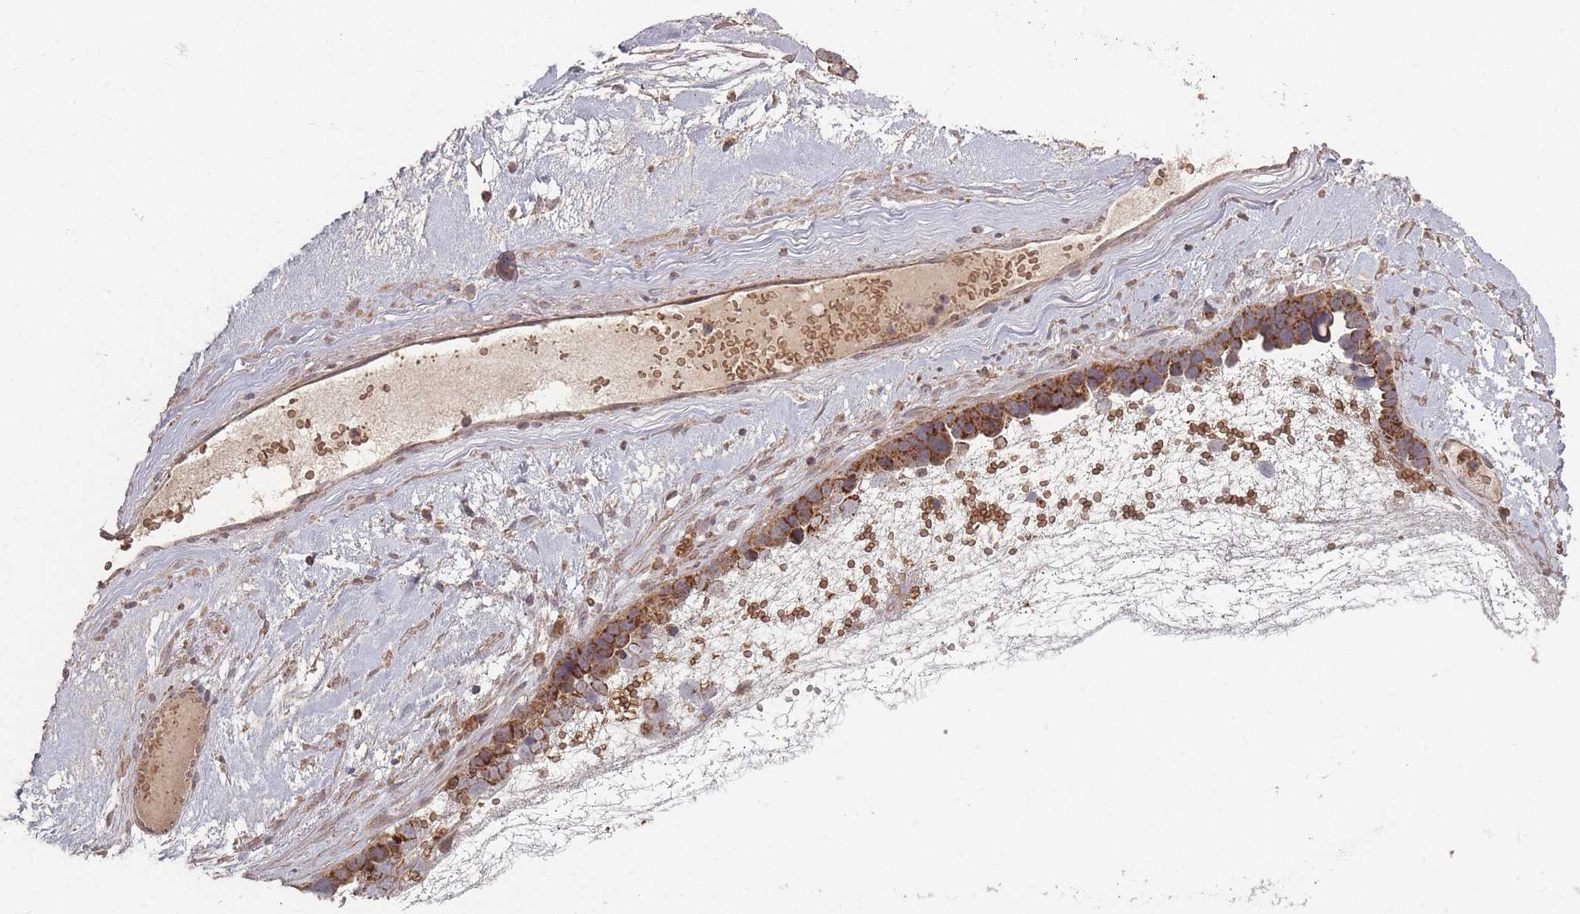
{"staining": {"intensity": "strong", "quantity": ">75%", "location": "cytoplasmic/membranous"}, "tissue": "ovarian cancer", "cell_type": "Tumor cells", "image_type": "cancer", "snomed": [{"axis": "morphology", "description": "Cystadenocarcinoma, serous, NOS"}, {"axis": "topography", "description": "Ovary"}], "caption": "Strong cytoplasmic/membranous expression for a protein is appreciated in approximately >75% of tumor cells of ovarian serous cystadenocarcinoma using IHC.", "gene": "LYRM7", "patient": {"sex": "female", "age": 54}}